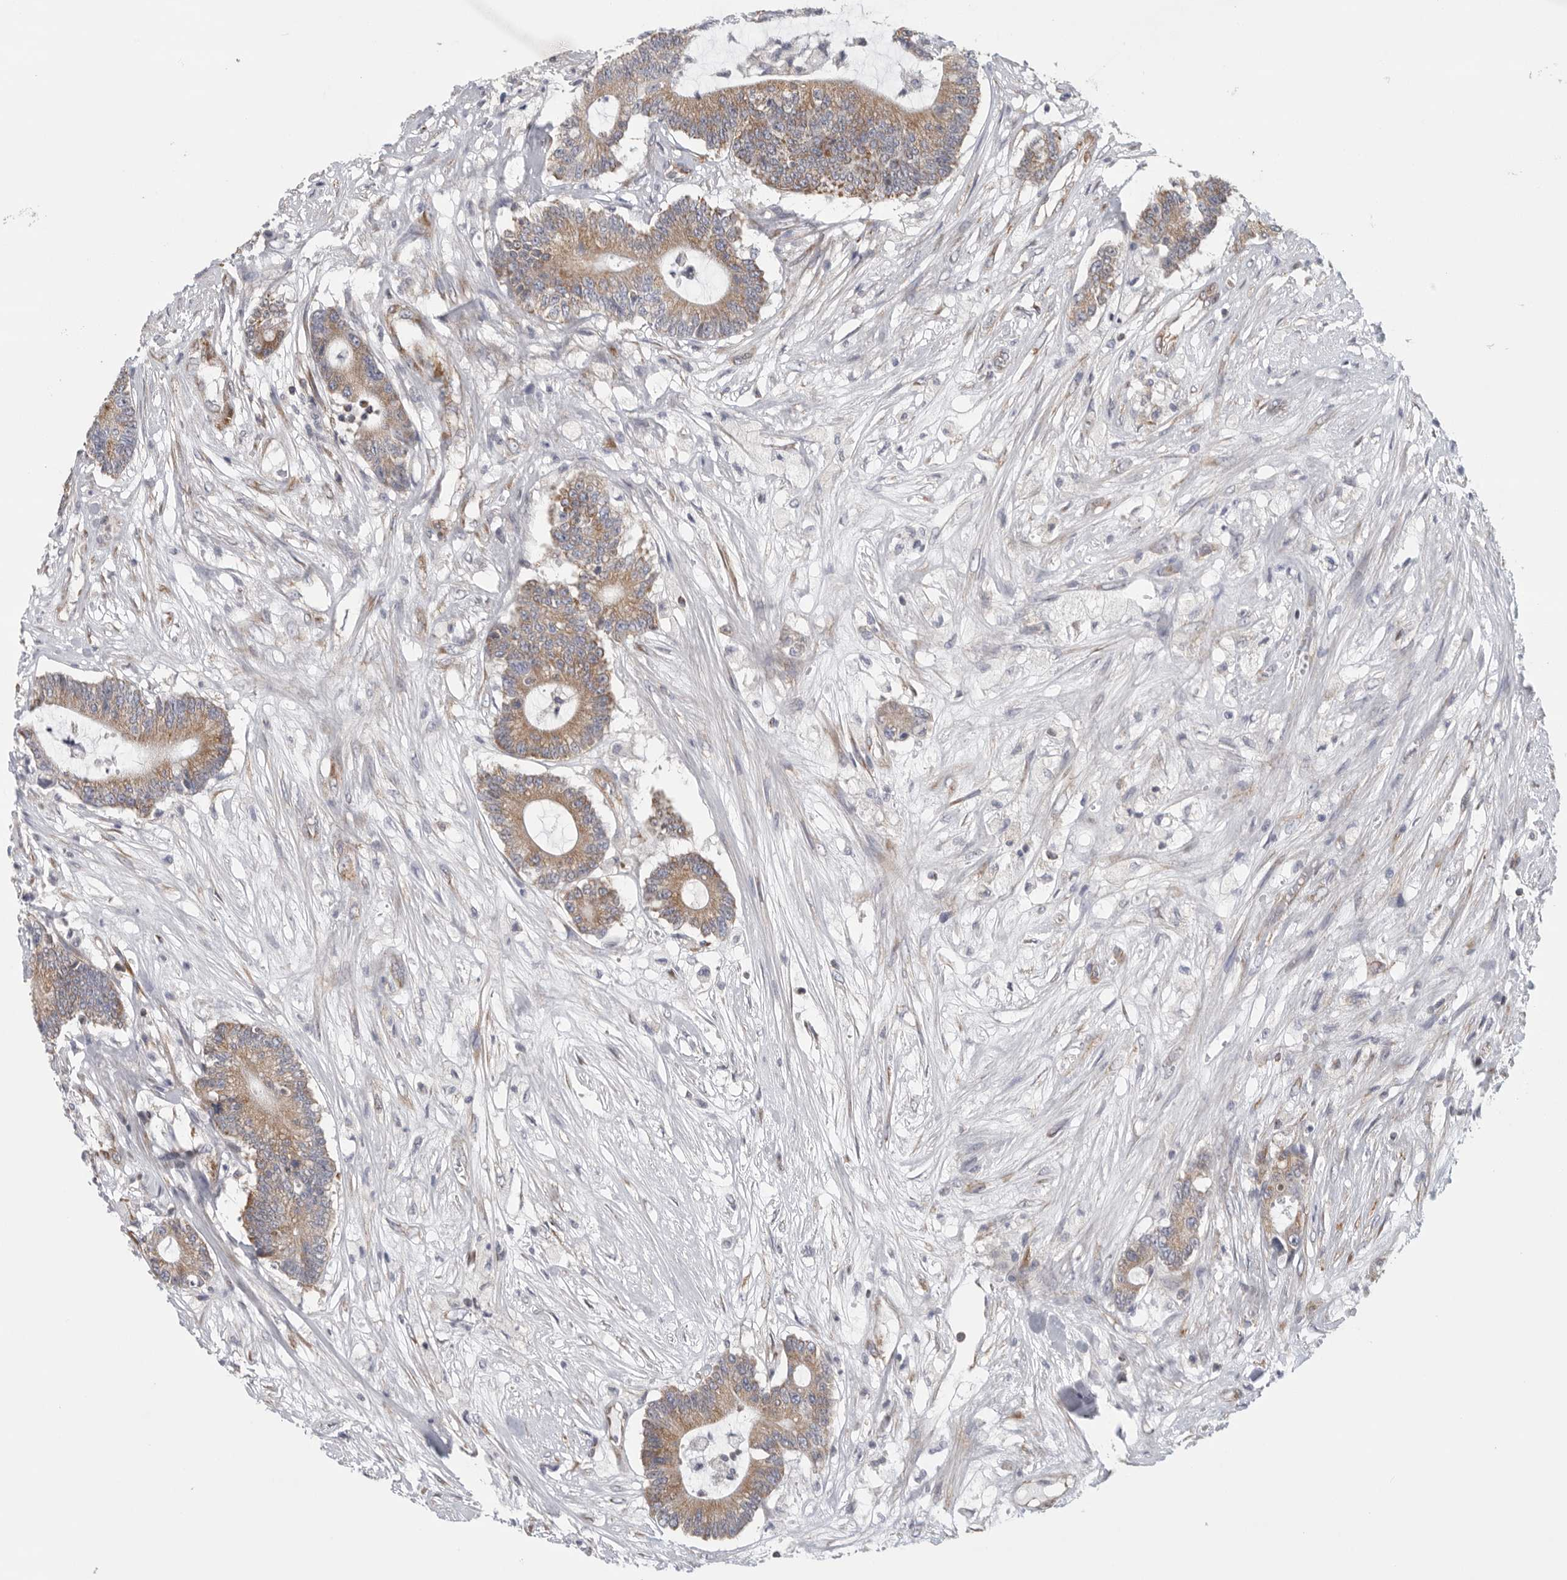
{"staining": {"intensity": "moderate", "quantity": ">75%", "location": "cytoplasmic/membranous"}, "tissue": "colorectal cancer", "cell_type": "Tumor cells", "image_type": "cancer", "snomed": [{"axis": "morphology", "description": "Adenocarcinoma, NOS"}, {"axis": "topography", "description": "Colon"}], "caption": "Moderate cytoplasmic/membranous expression for a protein is seen in approximately >75% of tumor cells of colorectal cancer (adenocarcinoma) using immunohistochemistry (IHC).", "gene": "FKBP8", "patient": {"sex": "female", "age": 84}}